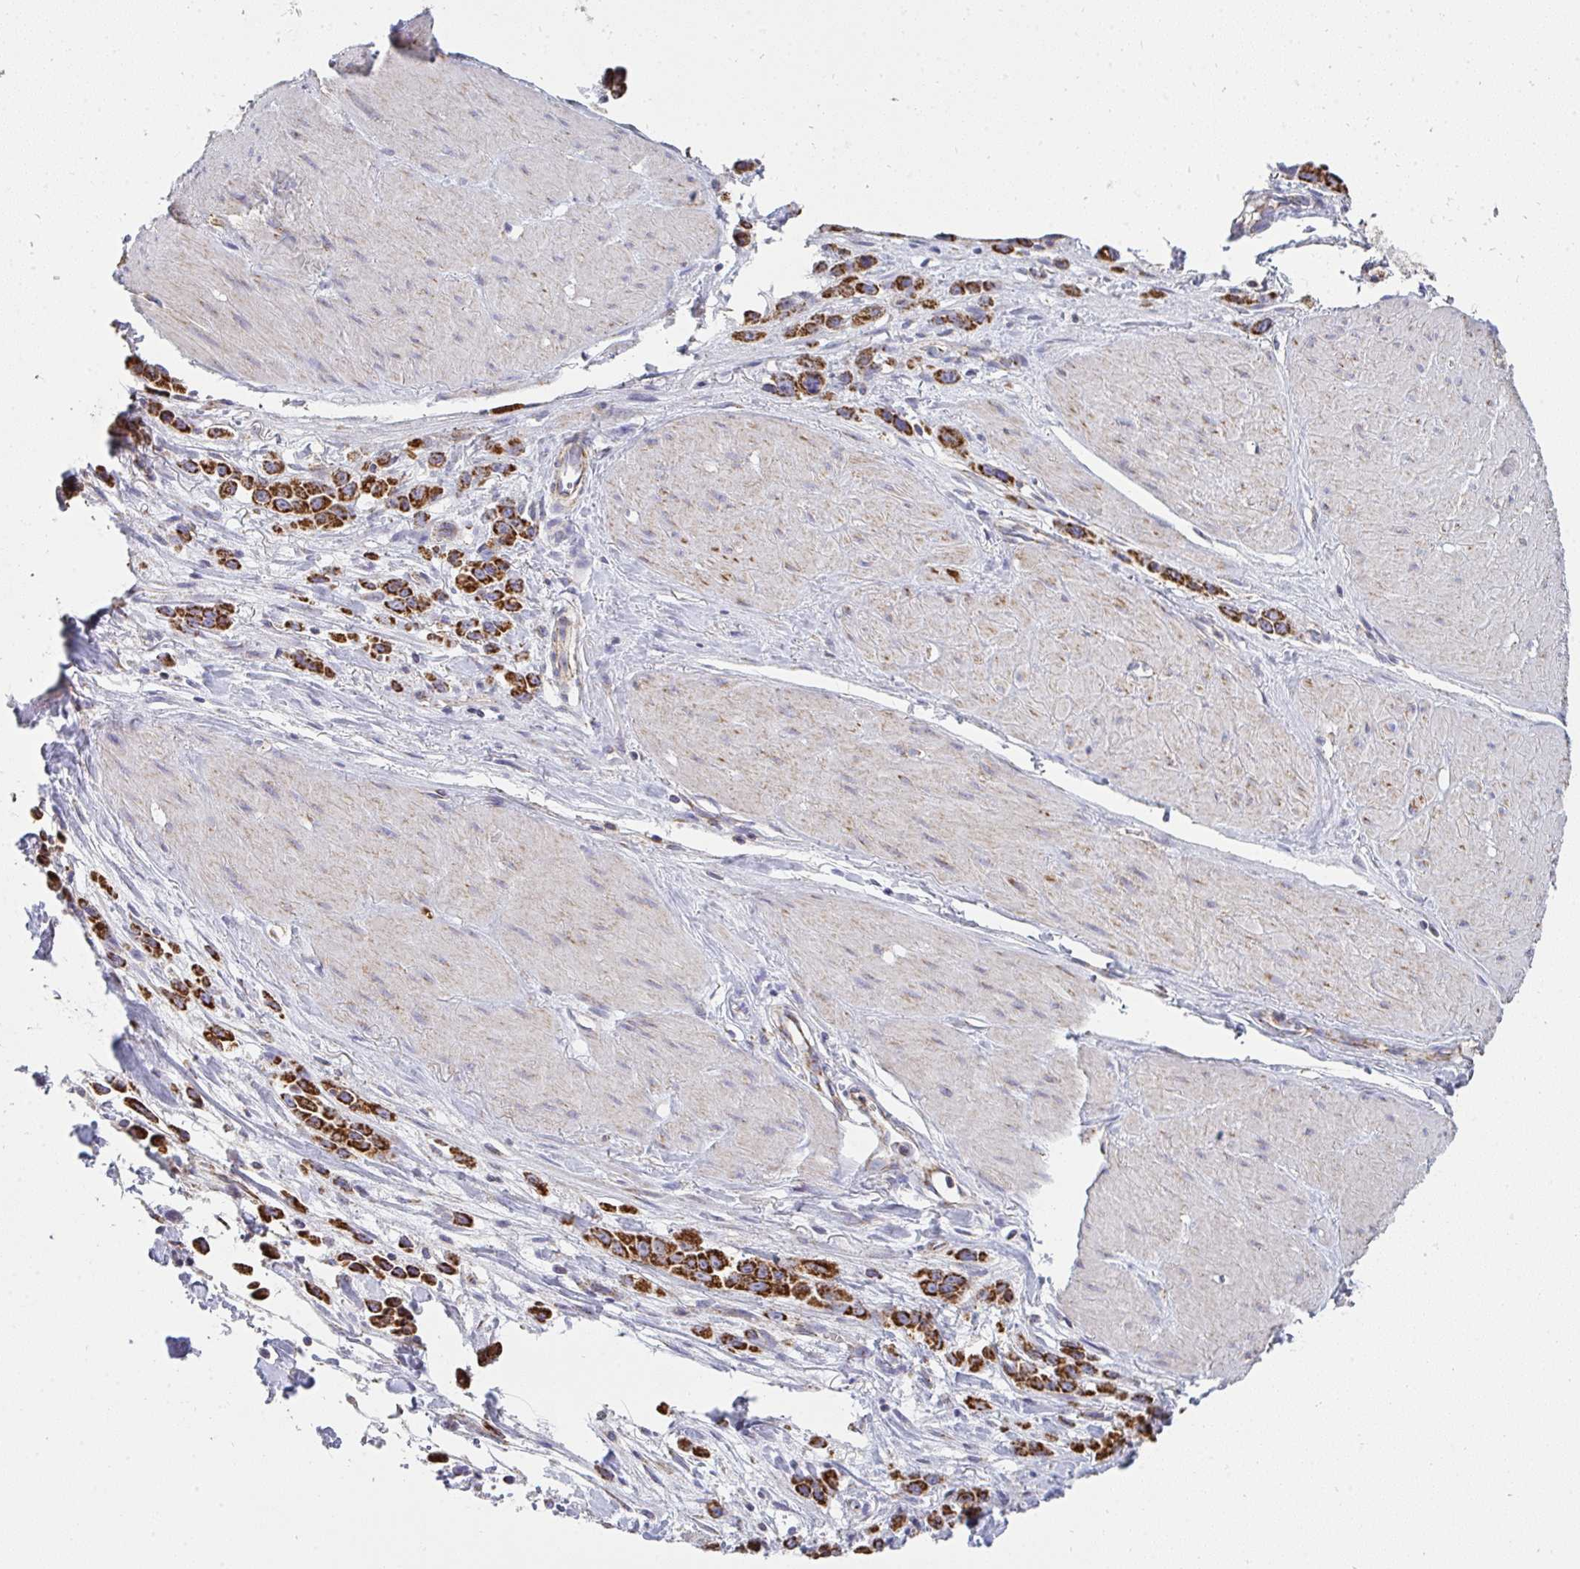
{"staining": {"intensity": "strong", "quantity": ">75%", "location": "cytoplasmic/membranous"}, "tissue": "stomach cancer", "cell_type": "Tumor cells", "image_type": "cancer", "snomed": [{"axis": "morphology", "description": "Adenocarcinoma, NOS"}, {"axis": "topography", "description": "Stomach"}], "caption": "Immunohistochemical staining of stomach cancer (adenocarcinoma) shows high levels of strong cytoplasmic/membranous protein staining in approximately >75% of tumor cells.", "gene": "FAHD1", "patient": {"sex": "male", "age": 47}}